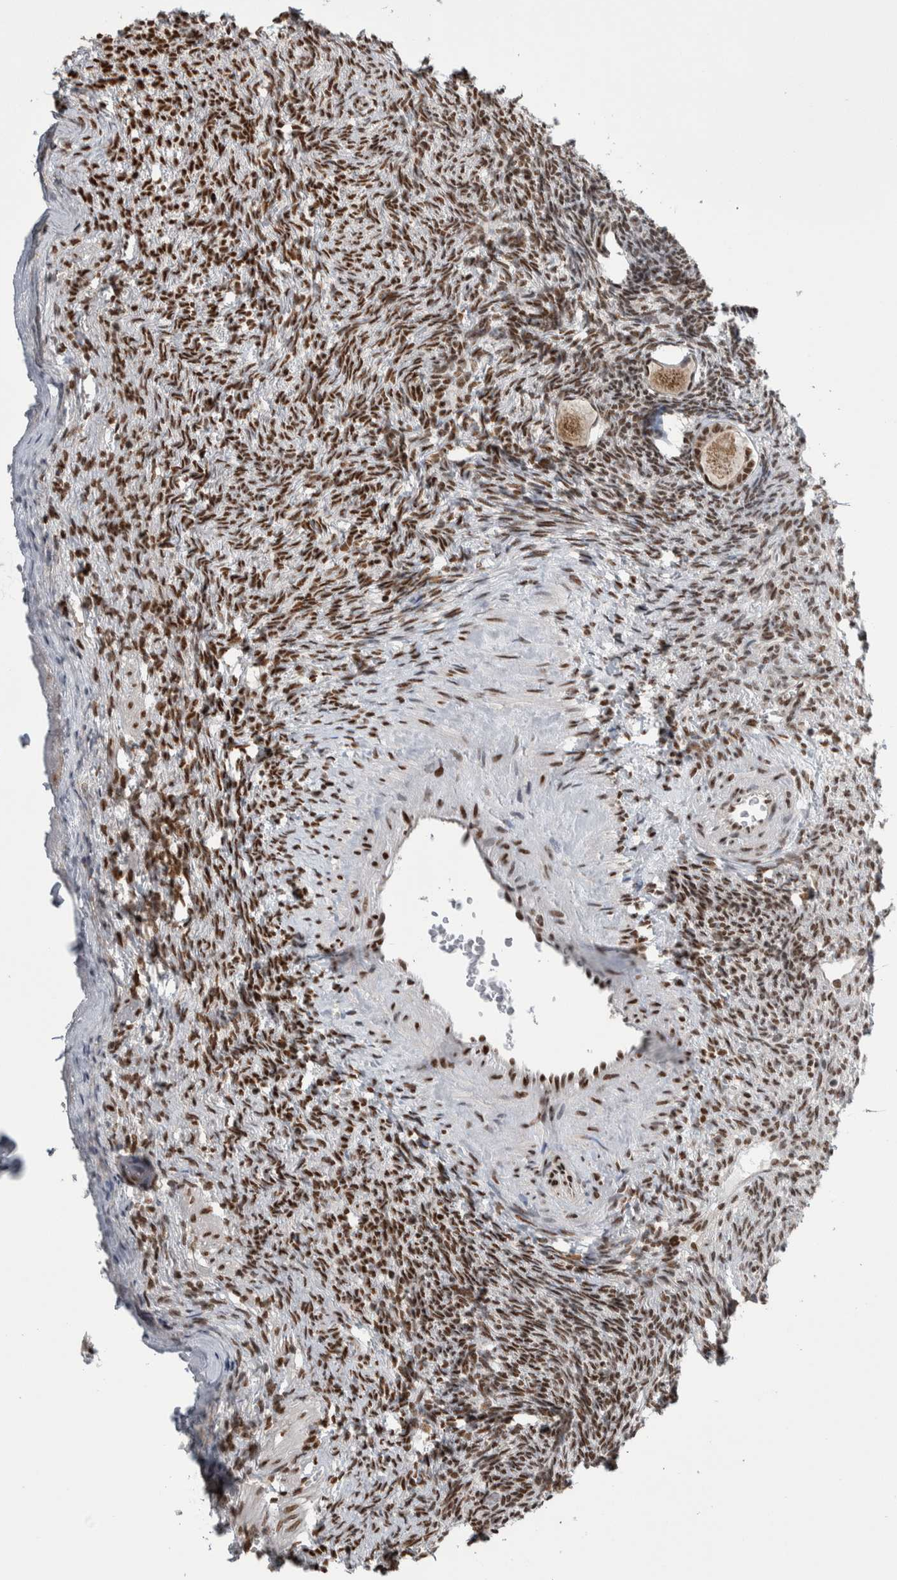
{"staining": {"intensity": "strong", "quantity": ">75%", "location": "cytoplasmic/membranous,nuclear"}, "tissue": "ovary", "cell_type": "Follicle cells", "image_type": "normal", "snomed": [{"axis": "morphology", "description": "Normal tissue, NOS"}, {"axis": "topography", "description": "Ovary"}], "caption": "Protein staining by IHC reveals strong cytoplasmic/membranous,nuclear expression in approximately >75% of follicle cells in normal ovary.", "gene": "TAX1BP1", "patient": {"sex": "female", "age": 34}}